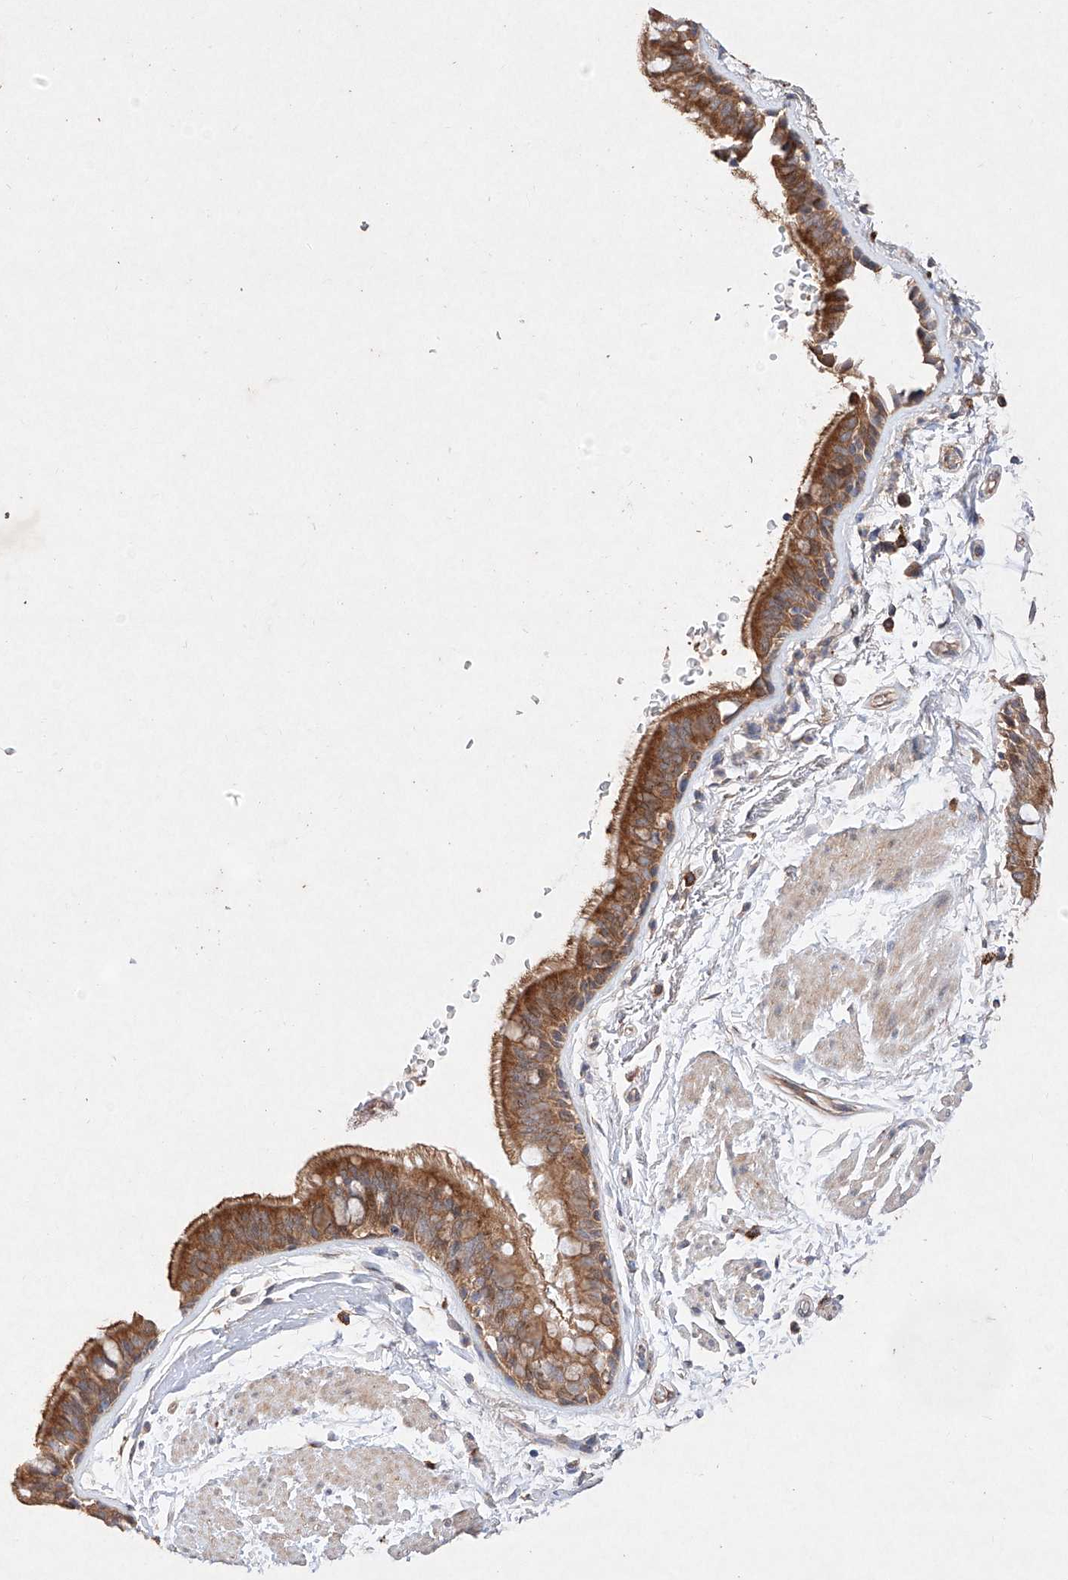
{"staining": {"intensity": "moderate", "quantity": ">75%", "location": "cytoplasmic/membranous"}, "tissue": "bronchus", "cell_type": "Respiratory epithelial cells", "image_type": "normal", "snomed": [{"axis": "morphology", "description": "Normal tissue, NOS"}, {"axis": "topography", "description": "Lymph node"}, {"axis": "topography", "description": "Bronchus"}], "caption": "Bronchus stained with DAB immunohistochemistry (IHC) displays medium levels of moderate cytoplasmic/membranous staining in approximately >75% of respiratory epithelial cells.", "gene": "C6orf62", "patient": {"sex": "female", "age": 70}}